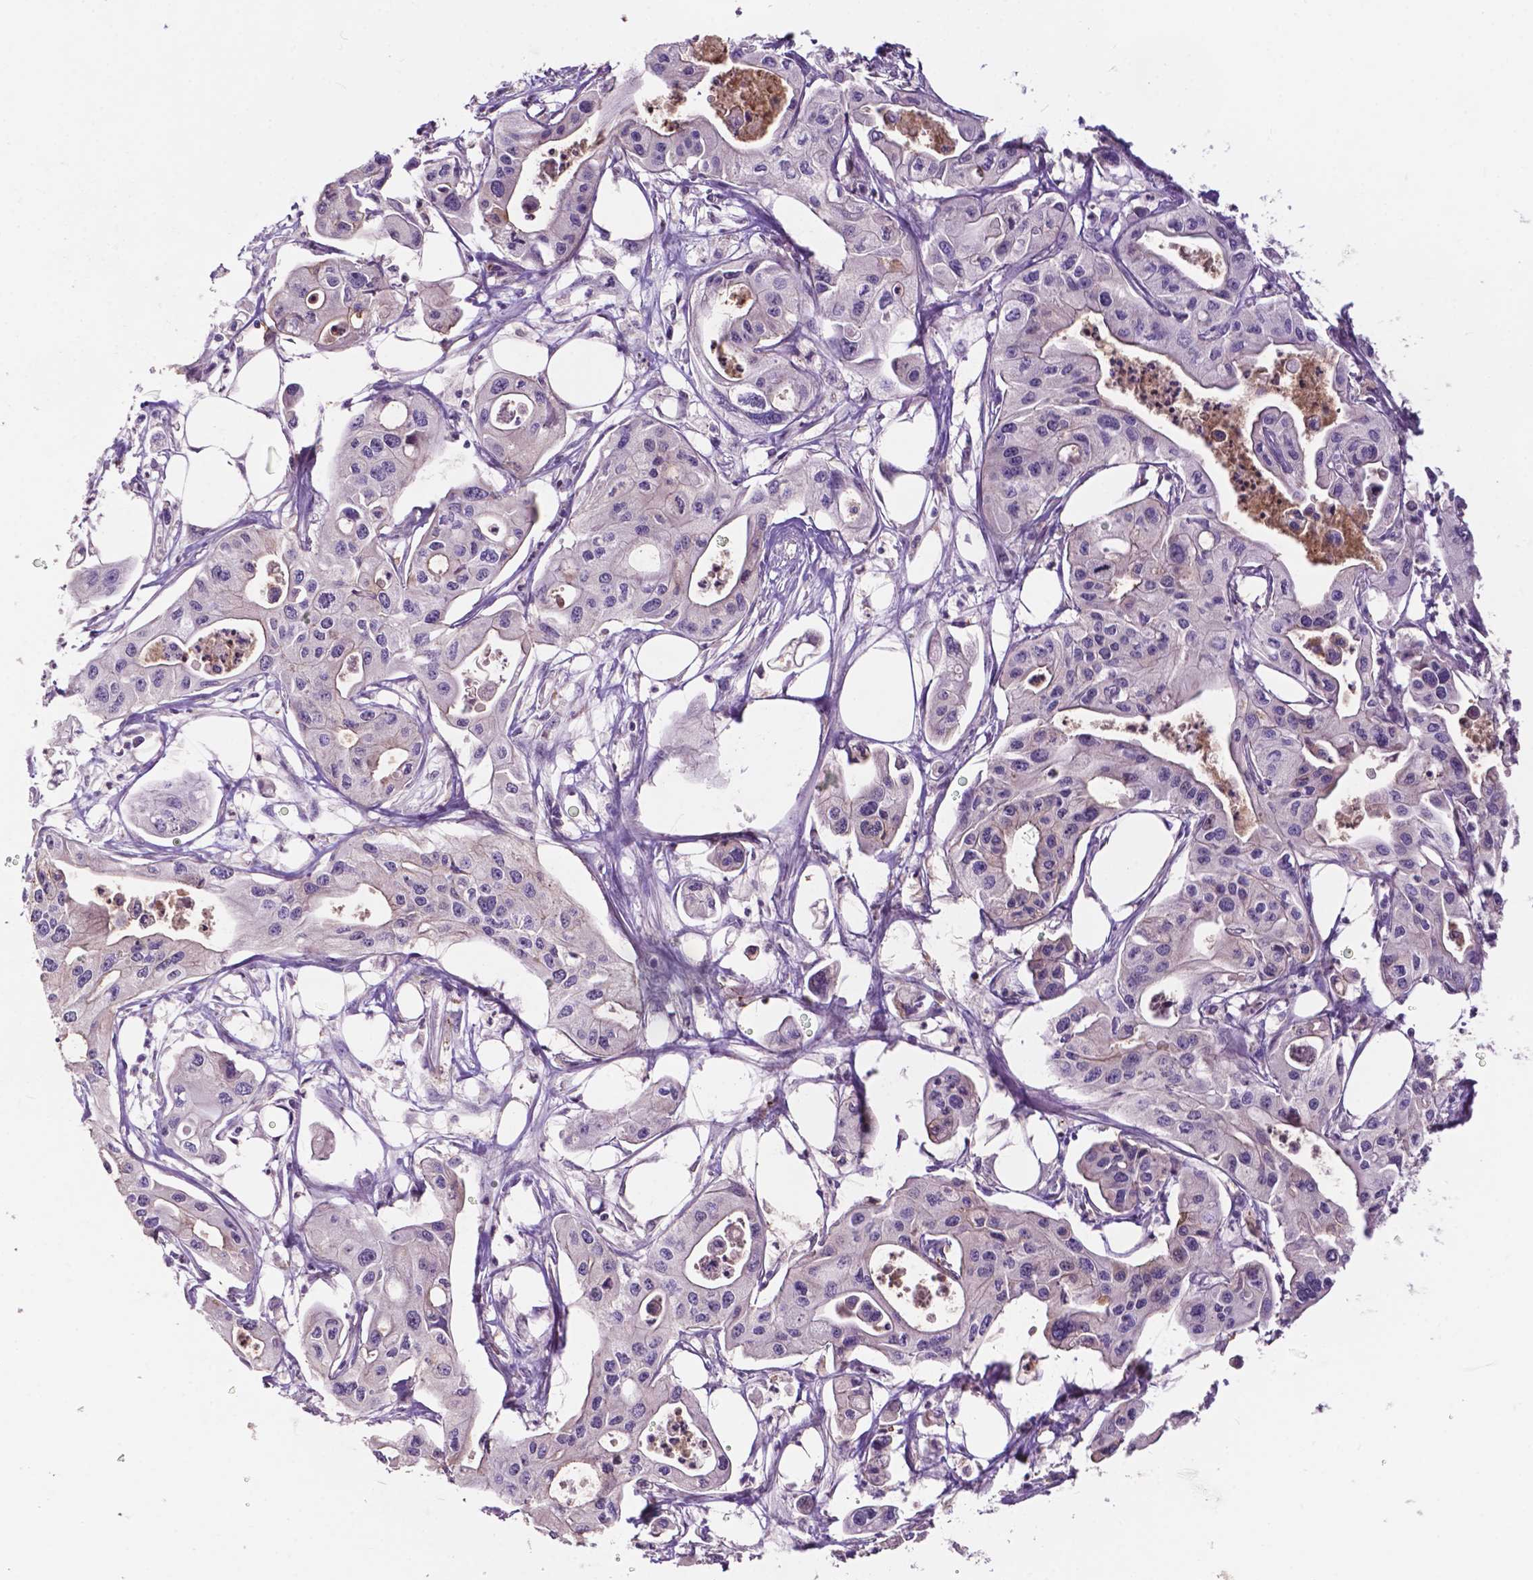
{"staining": {"intensity": "negative", "quantity": "none", "location": "none"}, "tissue": "pancreatic cancer", "cell_type": "Tumor cells", "image_type": "cancer", "snomed": [{"axis": "morphology", "description": "Adenocarcinoma, NOS"}, {"axis": "topography", "description": "Pancreas"}], "caption": "Adenocarcinoma (pancreatic) was stained to show a protein in brown. There is no significant expression in tumor cells.", "gene": "PLSCR1", "patient": {"sex": "male", "age": 70}}